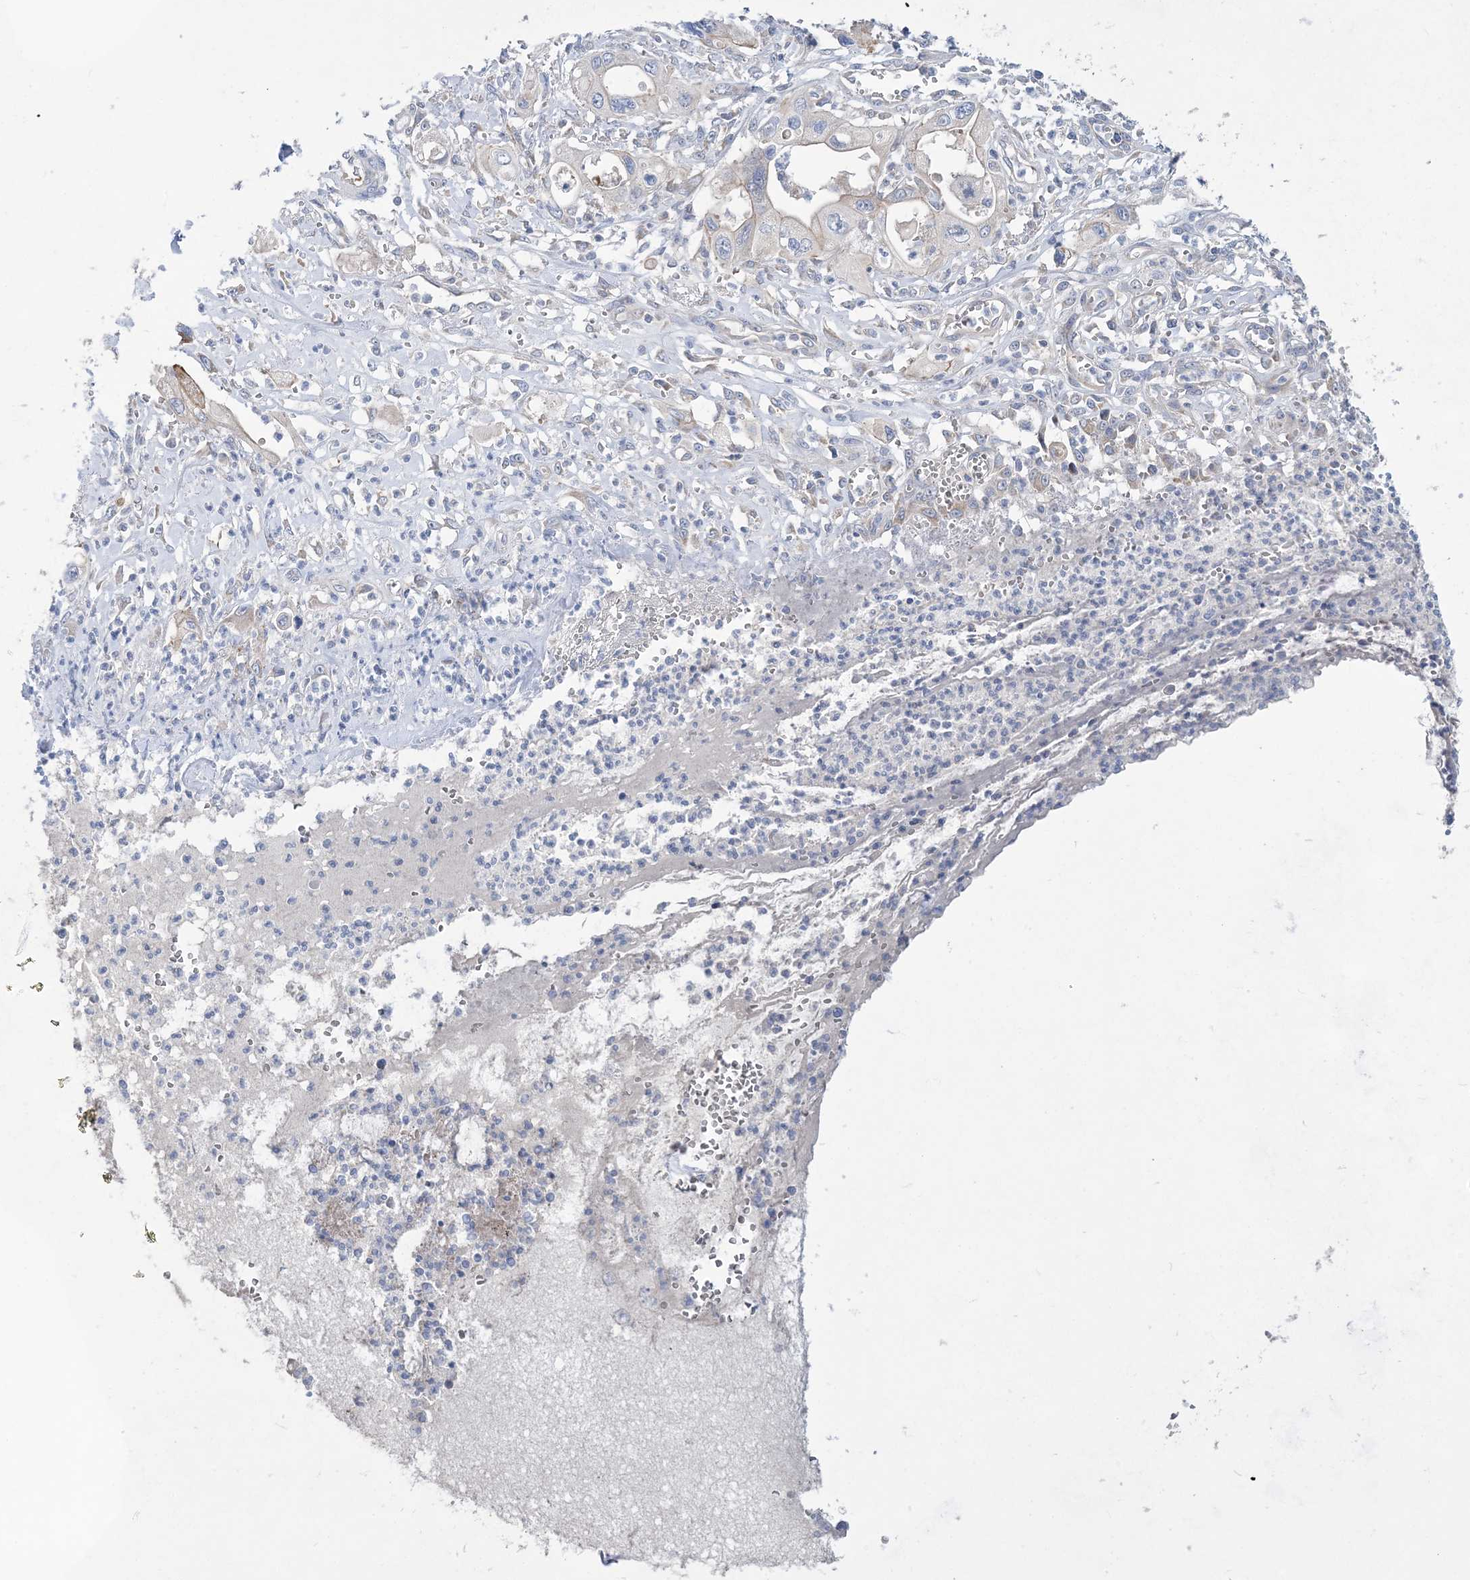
{"staining": {"intensity": "negative", "quantity": "none", "location": "none"}, "tissue": "pancreatic cancer", "cell_type": "Tumor cells", "image_type": "cancer", "snomed": [{"axis": "morphology", "description": "Adenocarcinoma, NOS"}, {"axis": "topography", "description": "Pancreas"}], "caption": "The immunohistochemistry micrograph has no significant positivity in tumor cells of adenocarcinoma (pancreatic) tissue.", "gene": "TRAPPC13", "patient": {"sex": "male", "age": 68}}